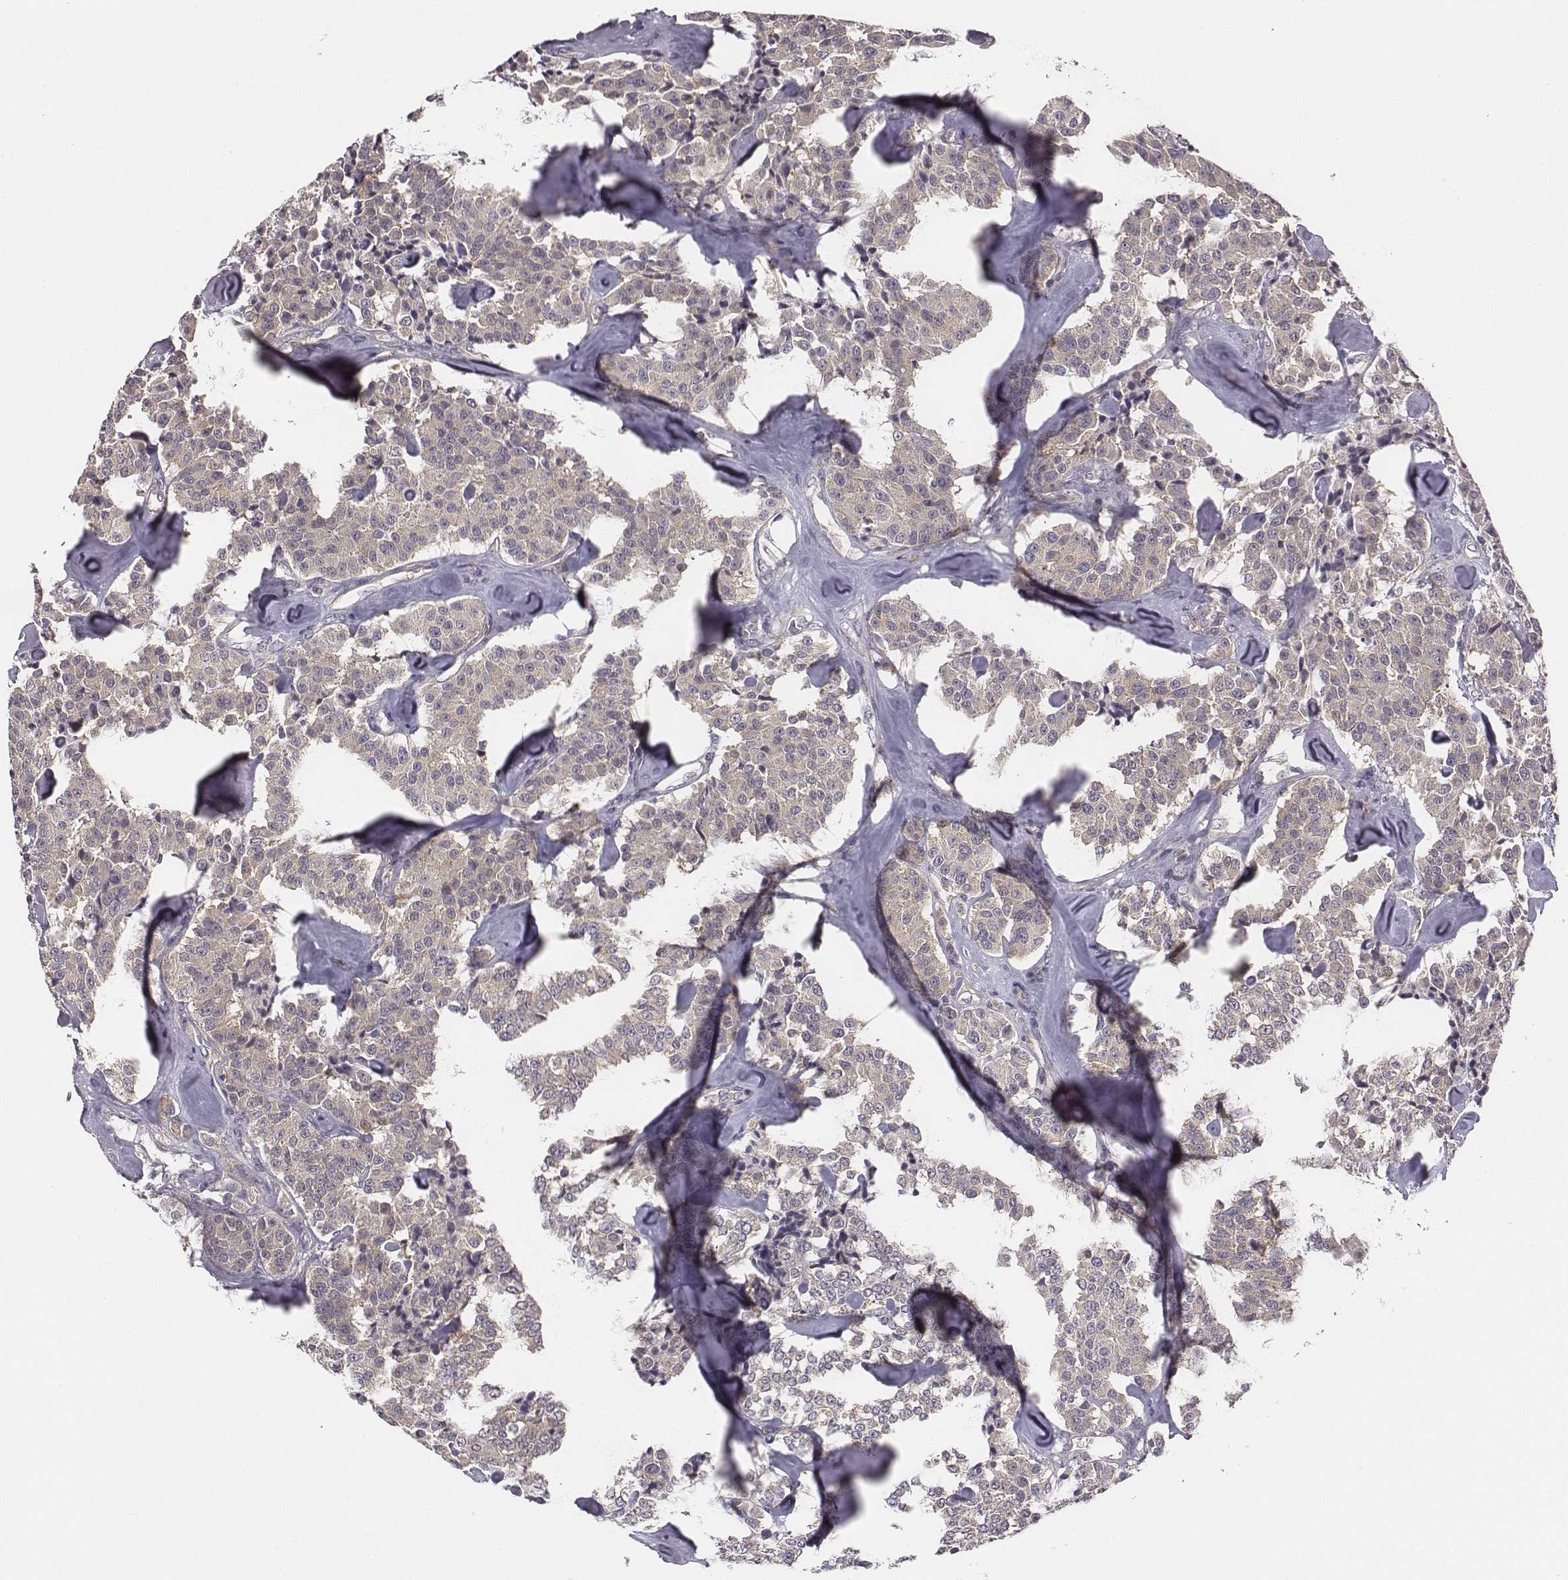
{"staining": {"intensity": "weak", "quantity": ">75%", "location": "cytoplasmic/membranous"}, "tissue": "carcinoid", "cell_type": "Tumor cells", "image_type": "cancer", "snomed": [{"axis": "morphology", "description": "Carcinoid, malignant, NOS"}, {"axis": "topography", "description": "Pancreas"}], "caption": "The image exhibits staining of carcinoid (malignant), revealing weak cytoplasmic/membranous protein positivity (brown color) within tumor cells.", "gene": "SMURF2", "patient": {"sex": "male", "age": 41}}